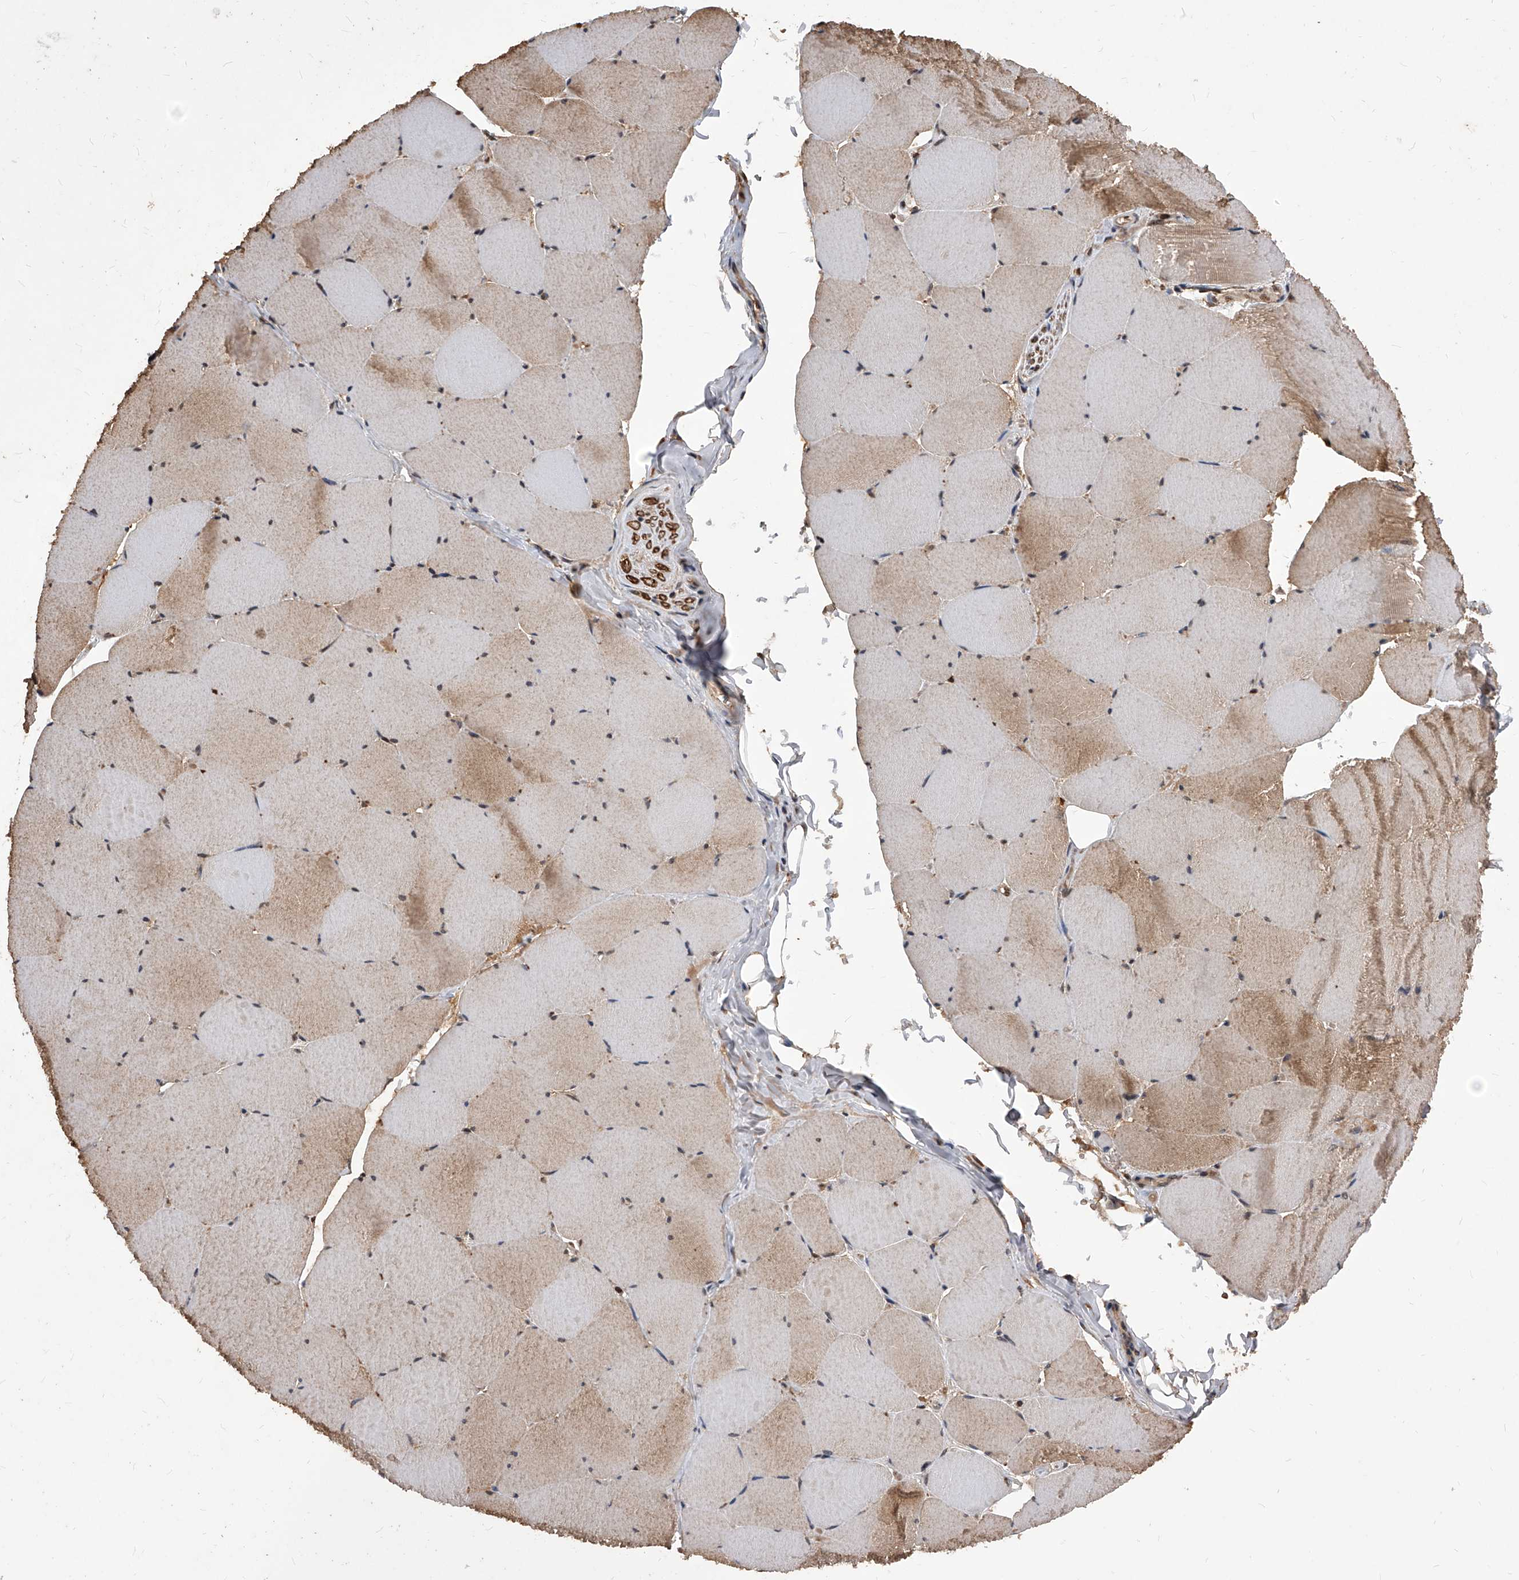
{"staining": {"intensity": "moderate", "quantity": "25%-75%", "location": "cytoplasmic/membranous,nuclear"}, "tissue": "skeletal muscle", "cell_type": "Myocytes", "image_type": "normal", "snomed": [{"axis": "morphology", "description": "Normal tissue, NOS"}, {"axis": "topography", "description": "Skeletal muscle"}, {"axis": "topography", "description": "Head-Neck"}], "caption": "IHC (DAB (3,3'-diaminobenzidine)) staining of unremarkable human skeletal muscle demonstrates moderate cytoplasmic/membranous,nuclear protein expression in approximately 25%-75% of myocytes.", "gene": "ID1", "patient": {"sex": "male", "age": 66}}